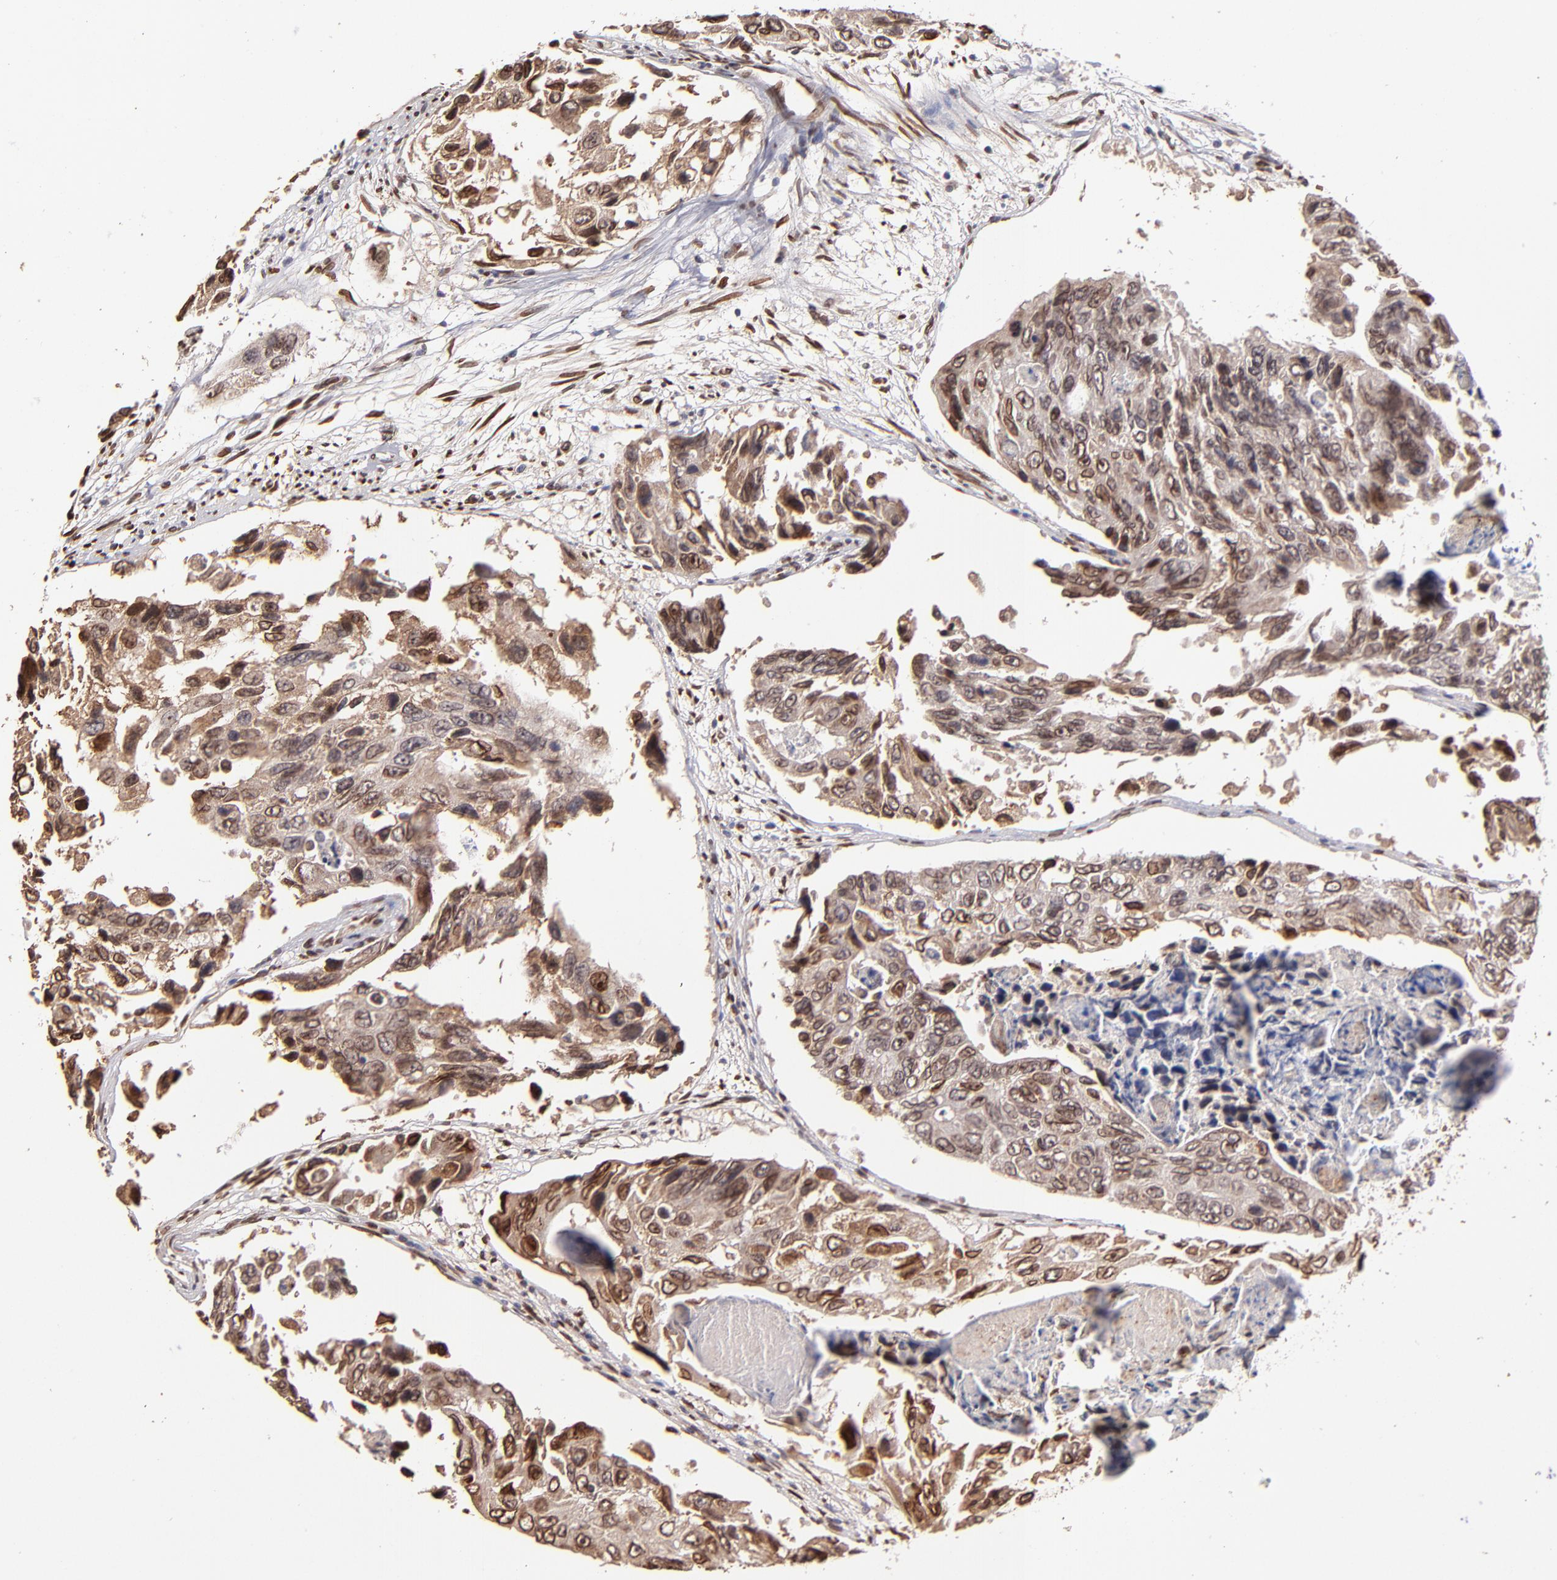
{"staining": {"intensity": "moderate", "quantity": ">75%", "location": "cytoplasmic/membranous,nuclear"}, "tissue": "colorectal cancer", "cell_type": "Tumor cells", "image_type": "cancer", "snomed": [{"axis": "morphology", "description": "Adenocarcinoma, NOS"}, {"axis": "topography", "description": "Colon"}], "caption": "The micrograph demonstrates immunohistochemical staining of adenocarcinoma (colorectal). There is moderate cytoplasmic/membranous and nuclear positivity is identified in about >75% of tumor cells.", "gene": "PUM3", "patient": {"sex": "female", "age": 86}}